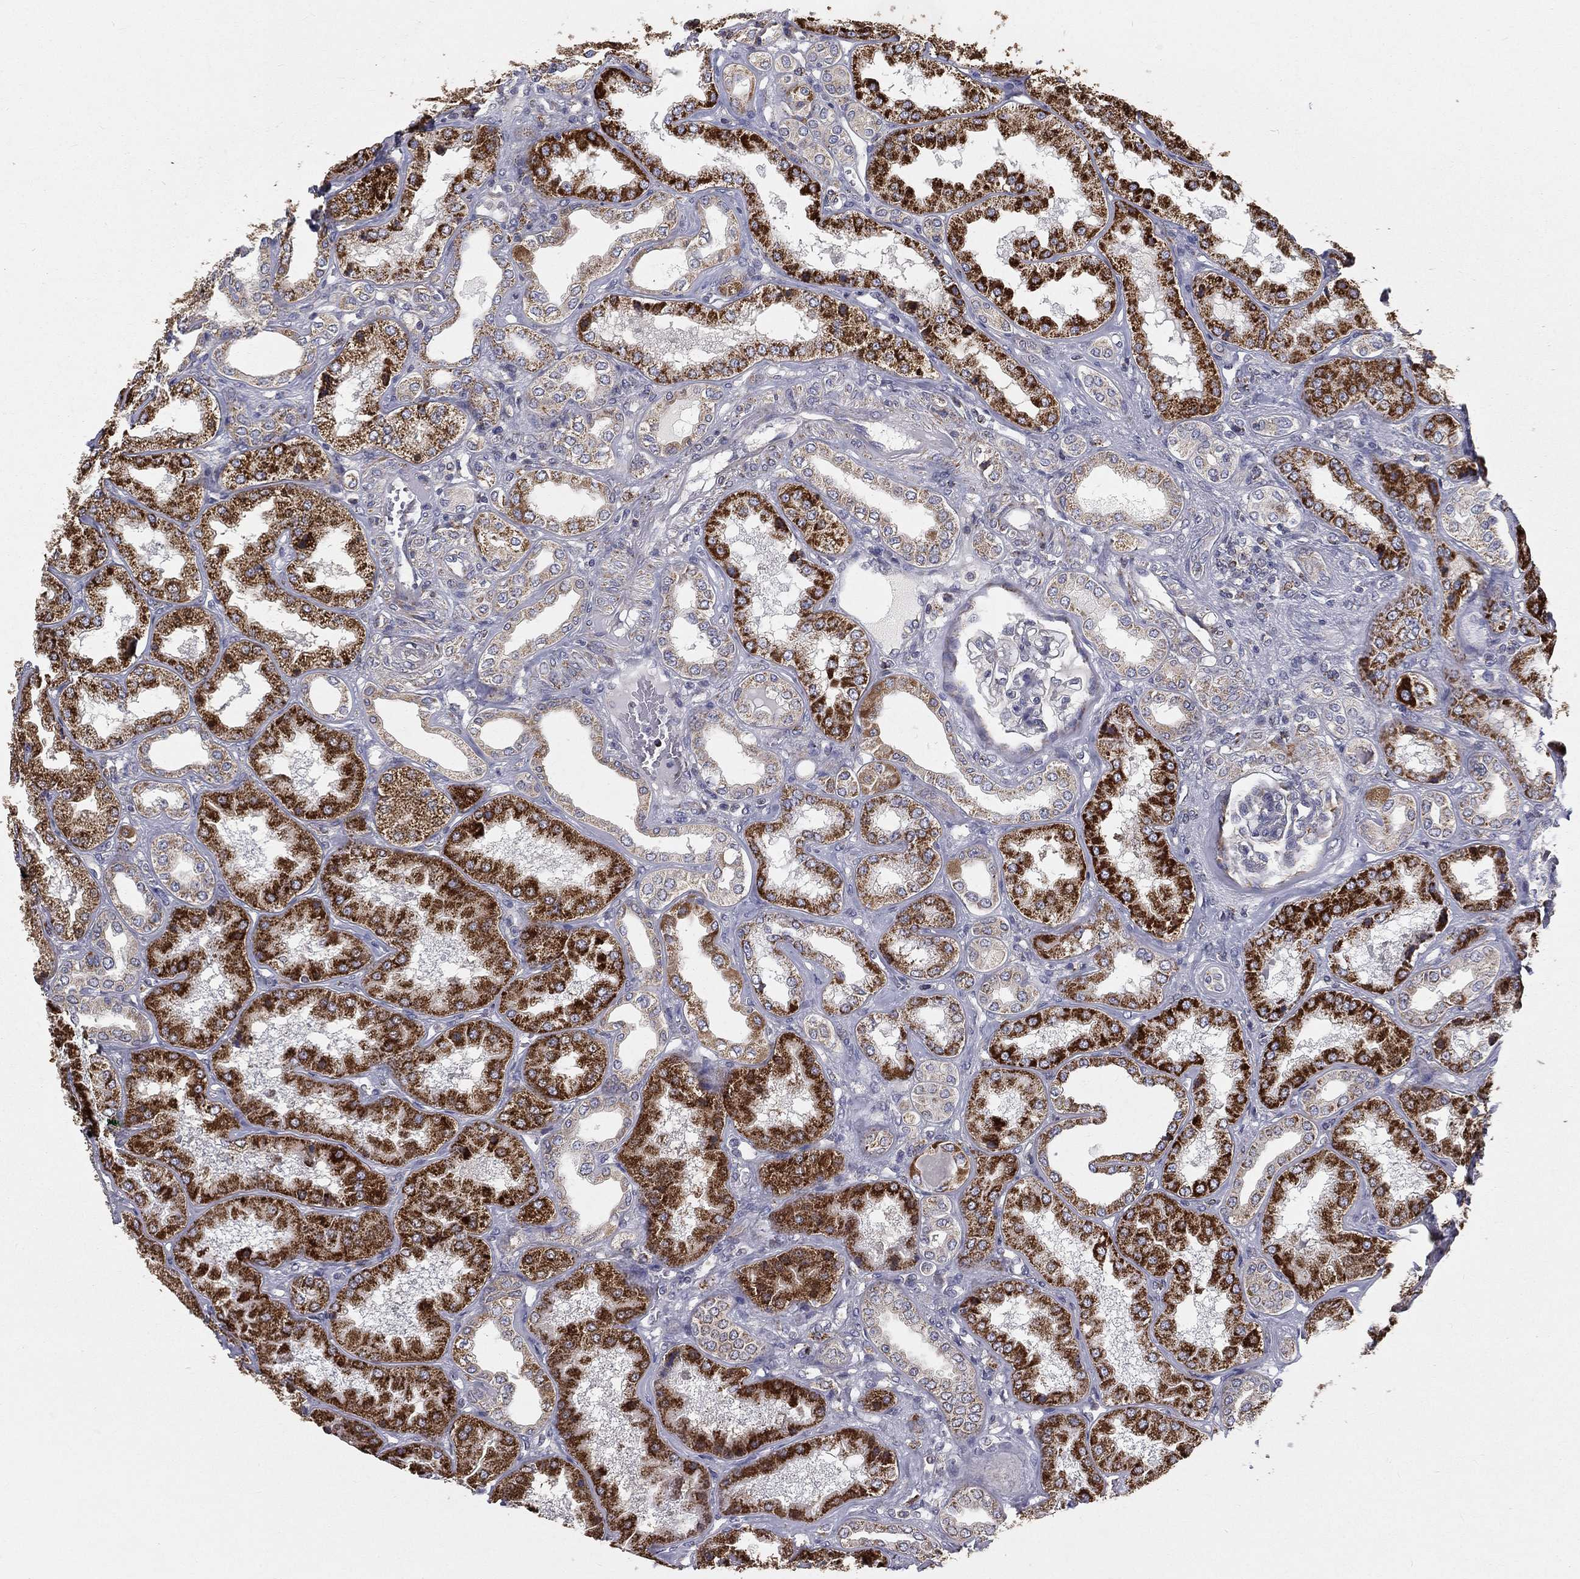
{"staining": {"intensity": "negative", "quantity": "none", "location": "none"}, "tissue": "kidney", "cell_type": "Cells in glomeruli", "image_type": "normal", "snomed": [{"axis": "morphology", "description": "Normal tissue, NOS"}, {"axis": "topography", "description": "Kidney"}], "caption": "The histopathology image exhibits no staining of cells in glomeruli in benign kidney.", "gene": "HADH", "patient": {"sex": "female", "age": 56}}